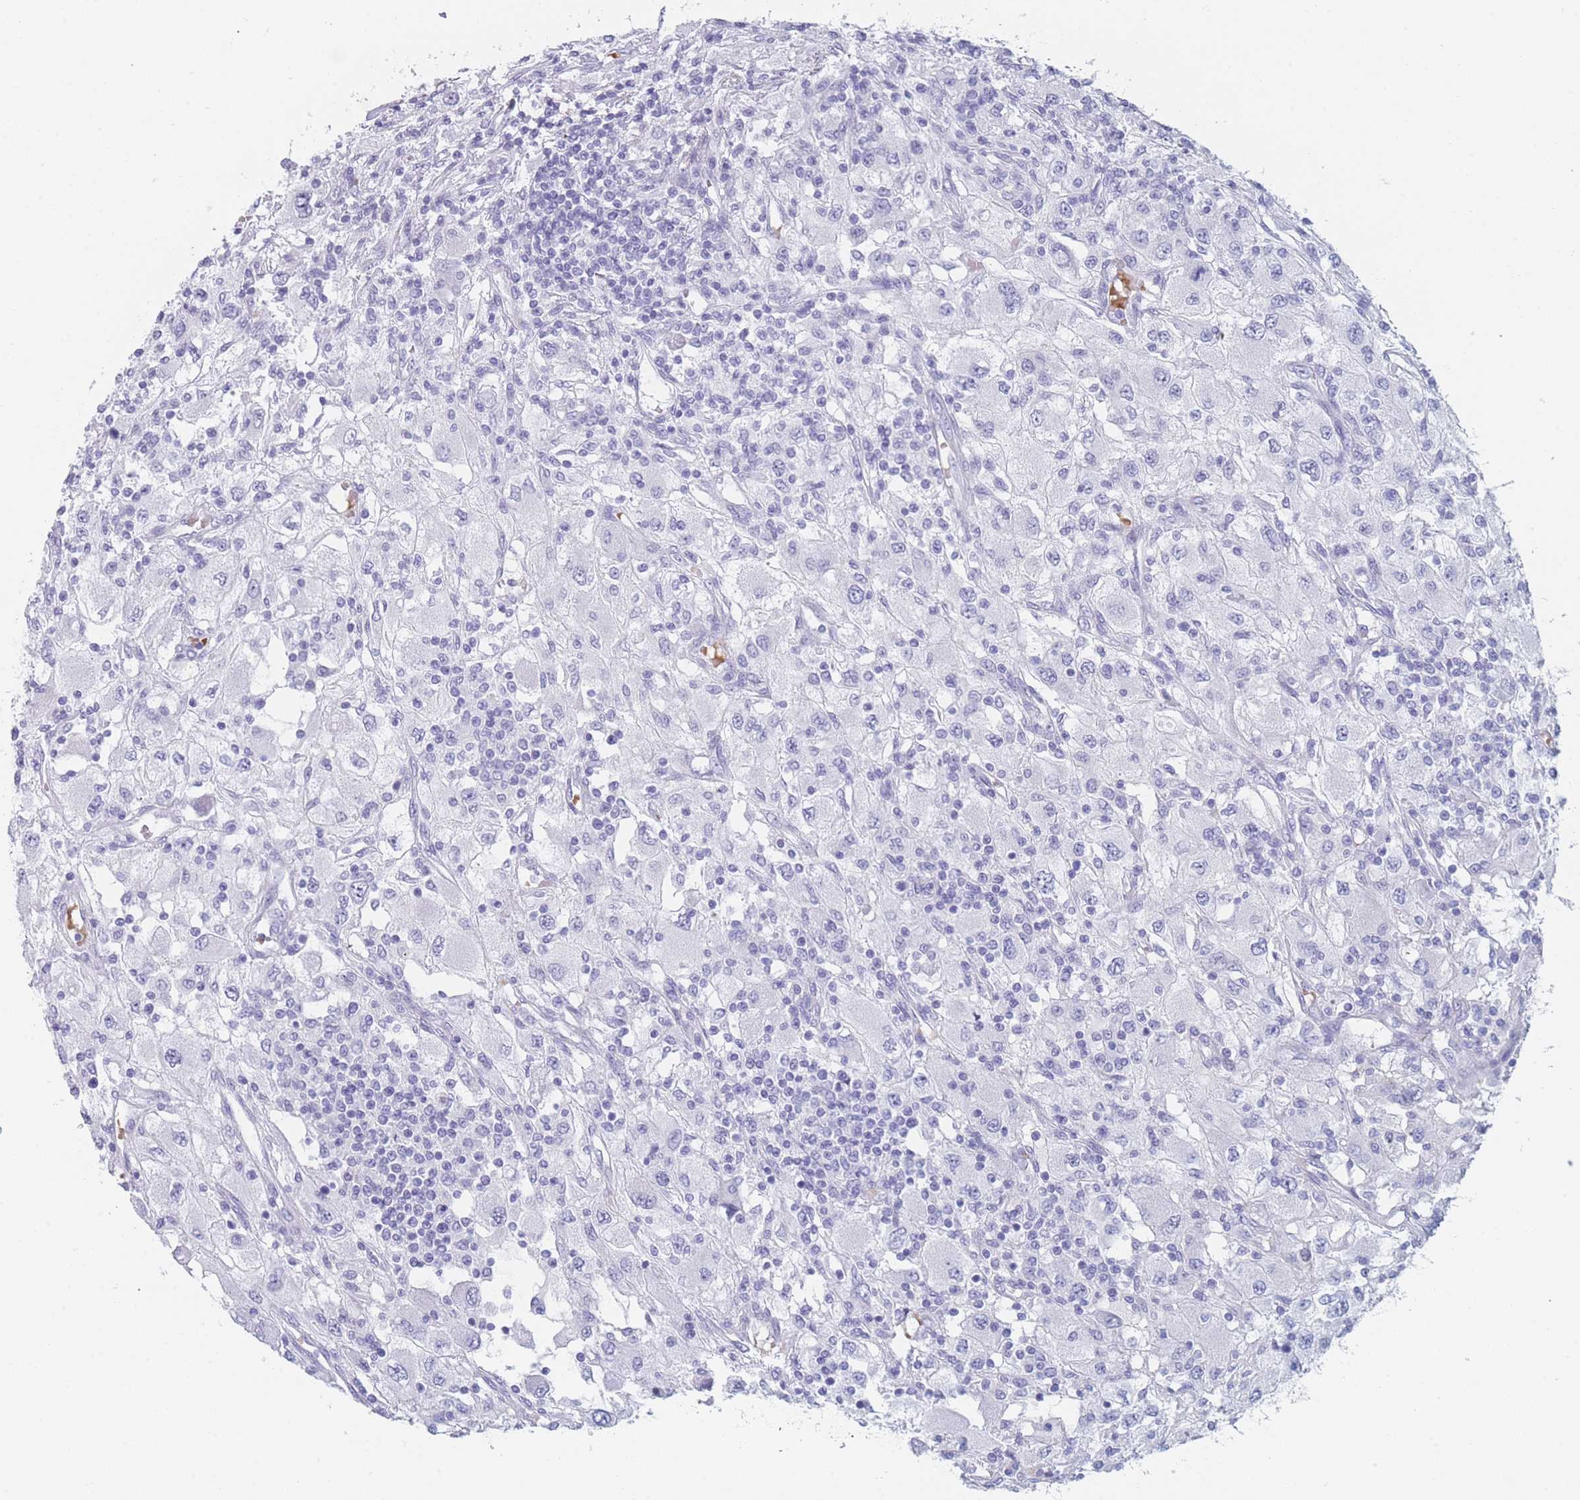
{"staining": {"intensity": "negative", "quantity": "none", "location": "none"}, "tissue": "renal cancer", "cell_type": "Tumor cells", "image_type": "cancer", "snomed": [{"axis": "morphology", "description": "Adenocarcinoma, NOS"}, {"axis": "topography", "description": "Kidney"}], "caption": "Micrograph shows no significant protein positivity in tumor cells of renal cancer (adenocarcinoma).", "gene": "OR5D16", "patient": {"sex": "female", "age": 67}}